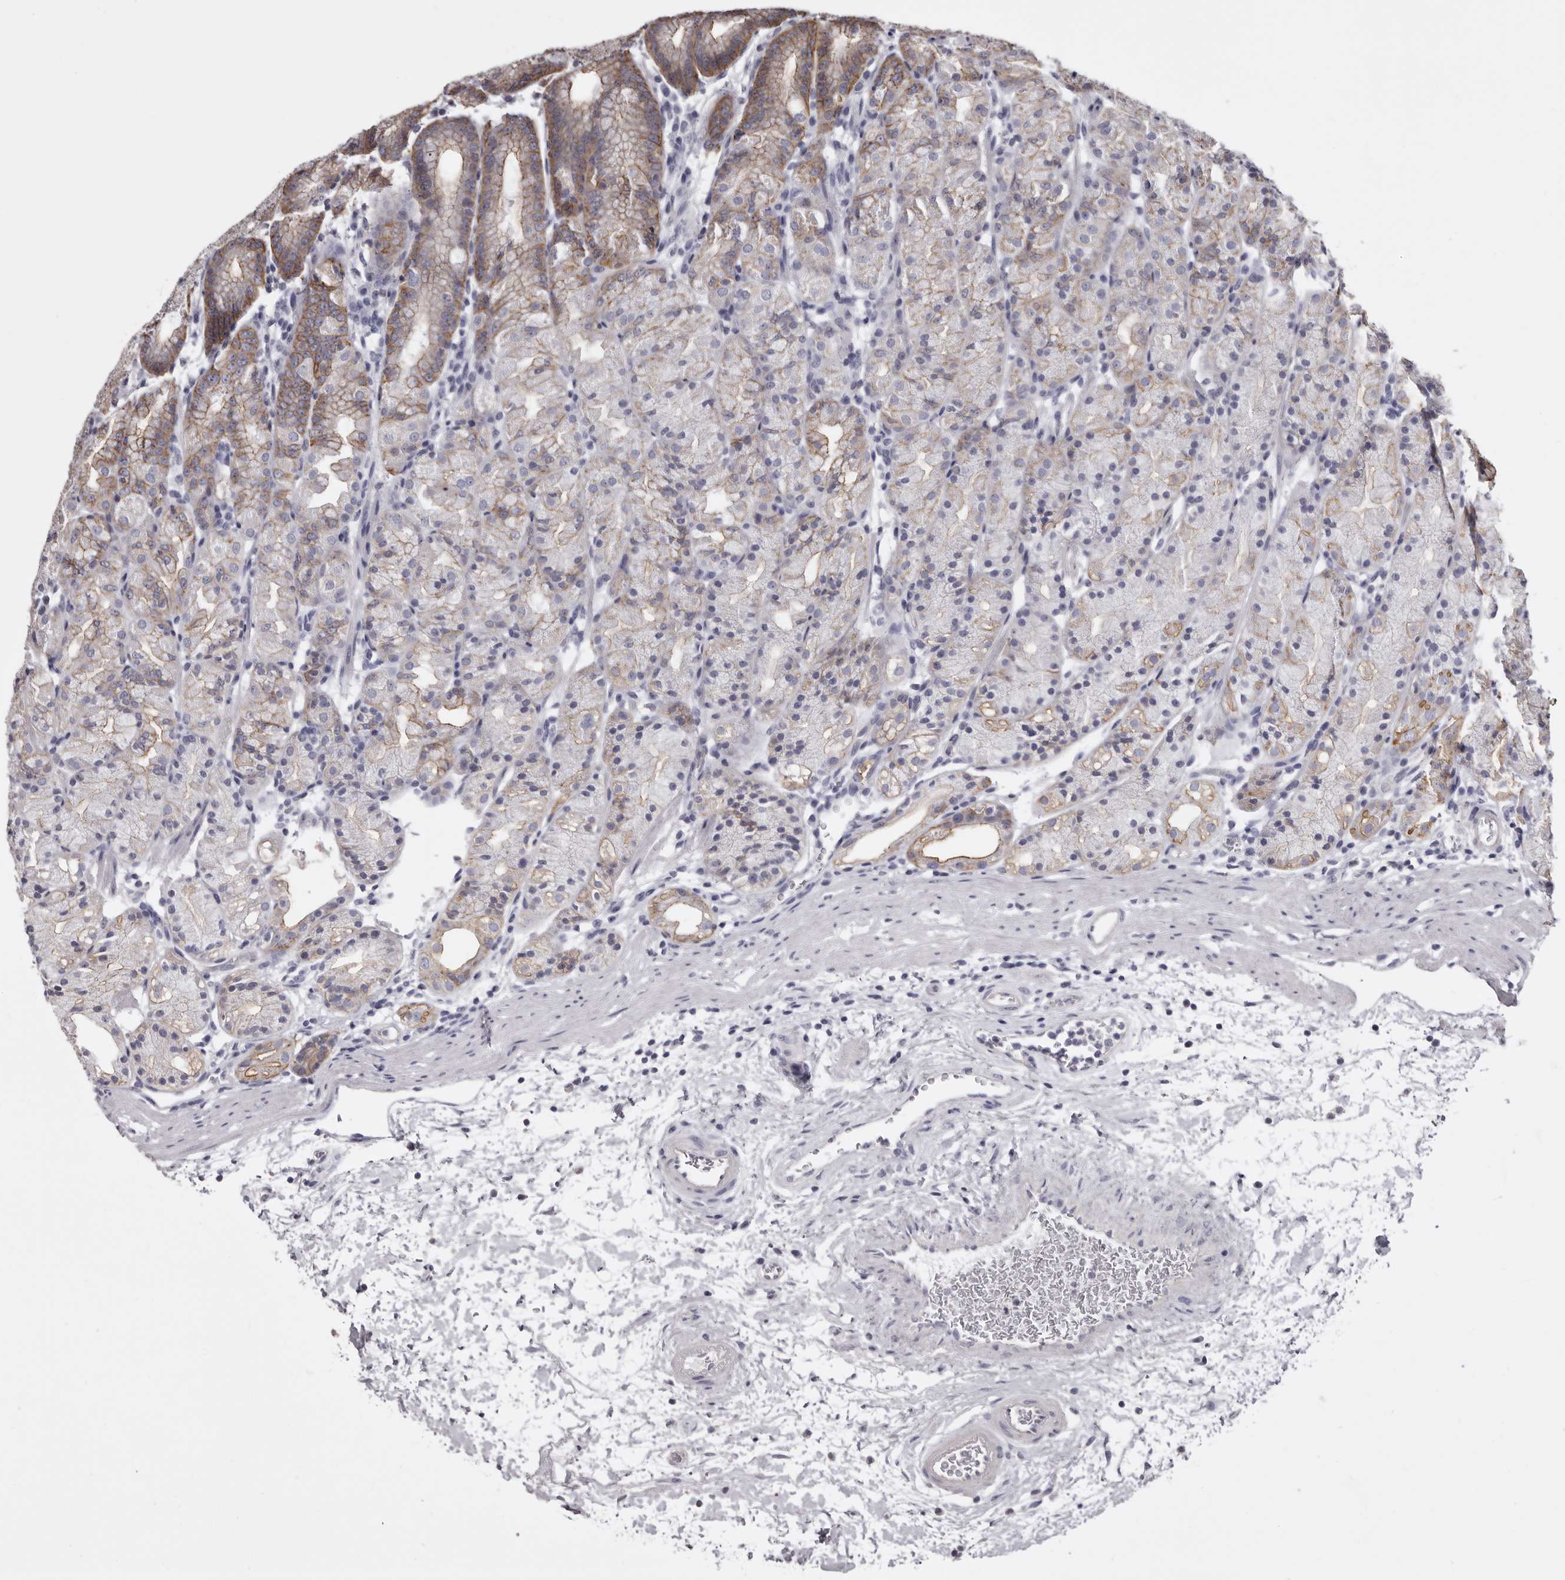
{"staining": {"intensity": "moderate", "quantity": "<25%", "location": "cytoplasmic/membranous"}, "tissue": "stomach", "cell_type": "Glandular cells", "image_type": "normal", "snomed": [{"axis": "morphology", "description": "Normal tissue, NOS"}, {"axis": "topography", "description": "Stomach, upper"}], "caption": "The immunohistochemical stain labels moderate cytoplasmic/membranous staining in glandular cells of benign stomach. (DAB (3,3'-diaminobenzidine) IHC, brown staining for protein, blue staining for nuclei).", "gene": "LAD1", "patient": {"sex": "male", "age": 48}}